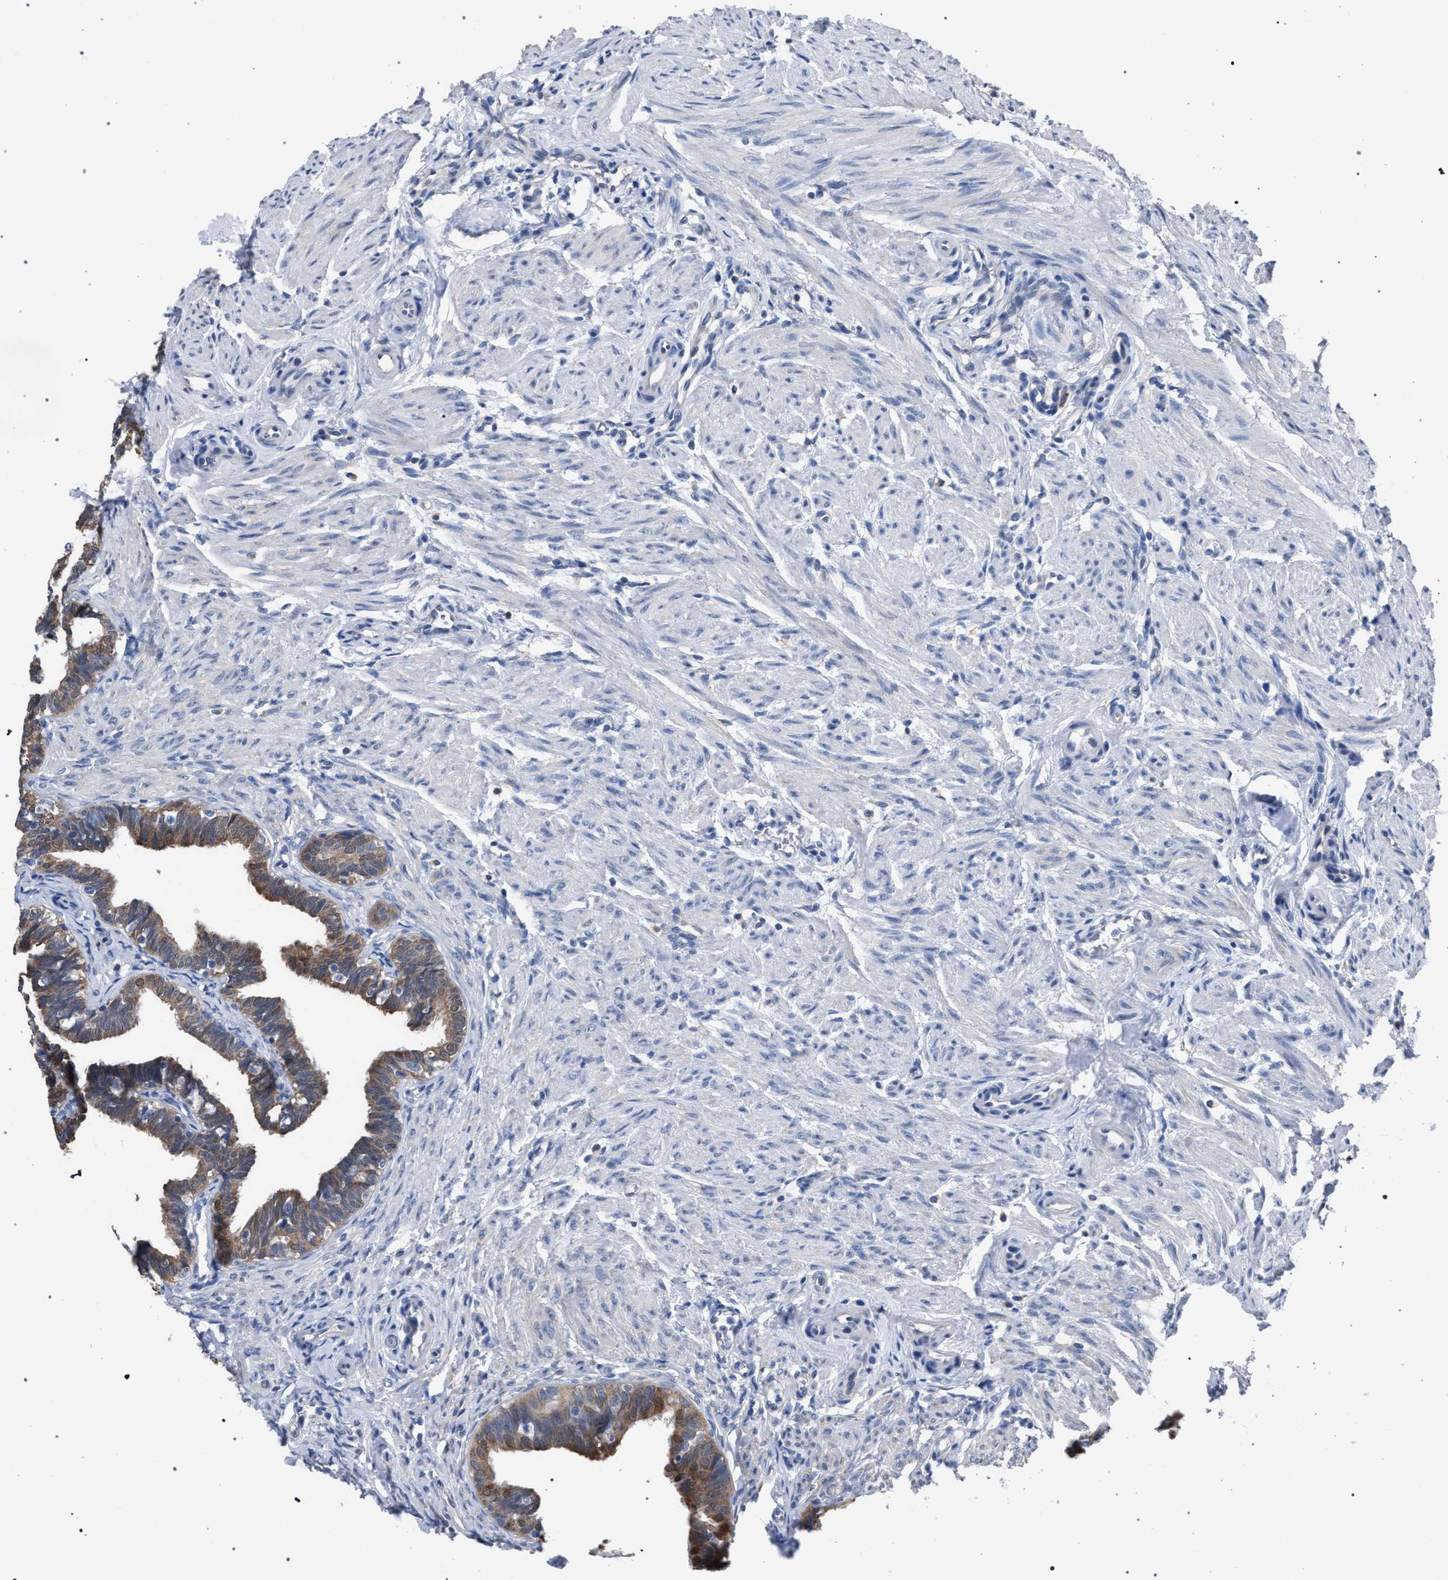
{"staining": {"intensity": "moderate", "quantity": ">75%", "location": "cytoplasmic/membranous"}, "tissue": "fallopian tube", "cell_type": "Glandular cells", "image_type": "normal", "snomed": [{"axis": "morphology", "description": "Normal tissue, NOS"}, {"axis": "topography", "description": "Fallopian tube"}, {"axis": "topography", "description": "Ovary"}], "caption": "Protein staining of benign fallopian tube displays moderate cytoplasmic/membranous expression in approximately >75% of glandular cells. (DAB IHC, brown staining for protein, blue staining for nuclei).", "gene": "CRYZ", "patient": {"sex": "female", "age": 23}}